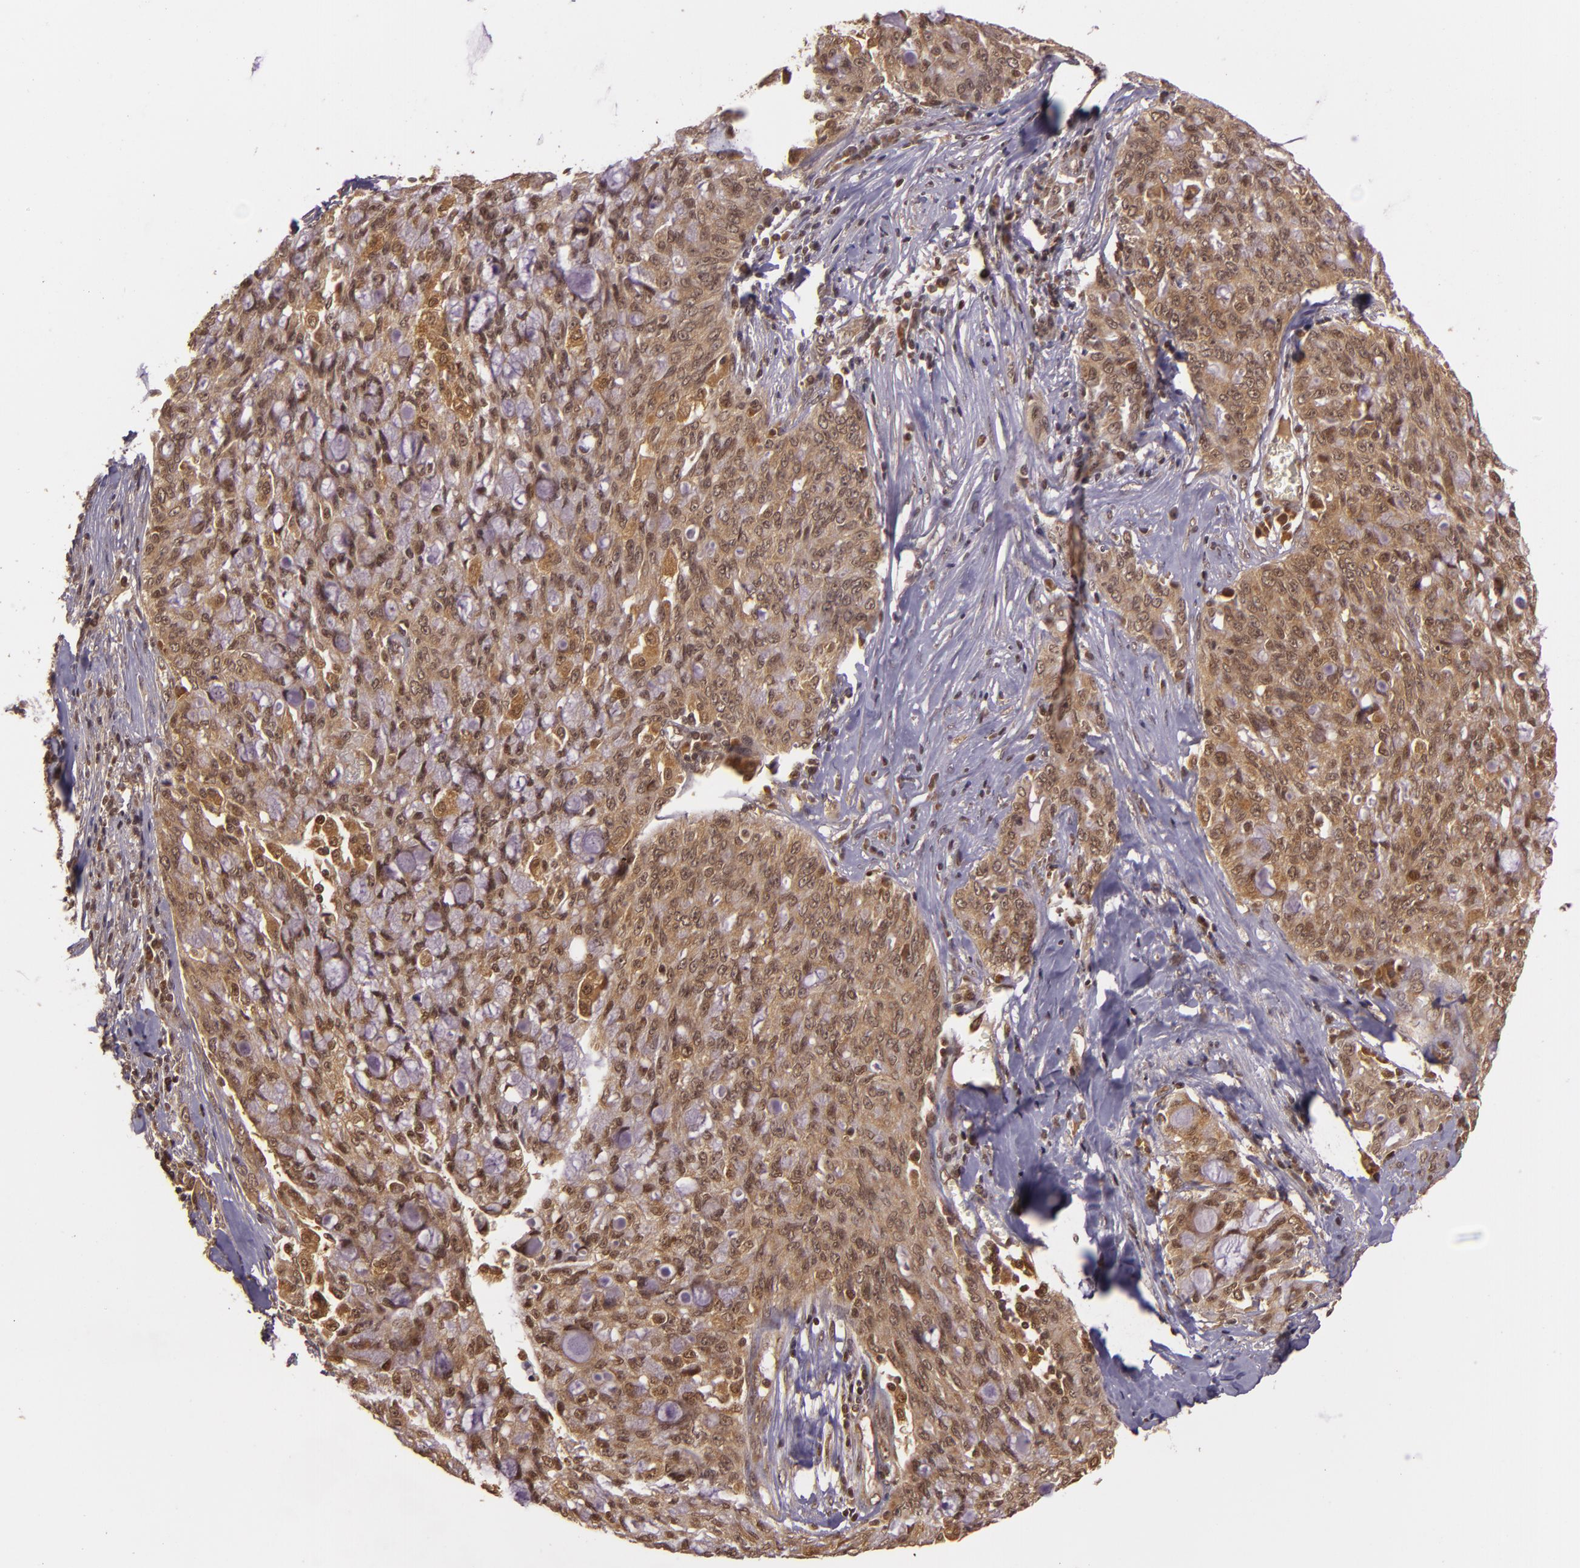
{"staining": {"intensity": "moderate", "quantity": "25%-75%", "location": "cytoplasmic/membranous,nuclear"}, "tissue": "lung cancer", "cell_type": "Tumor cells", "image_type": "cancer", "snomed": [{"axis": "morphology", "description": "Adenocarcinoma, NOS"}, {"axis": "topography", "description": "Lung"}], "caption": "The micrograph exhibits staining of lung adenocarcinoma, revealing moderate cytoplasmic/membranous and nuclear protein staining (brown color) within tumor cells.", "gene": "TXNRD2", "patient": {"sex": "female", "age": 44}}